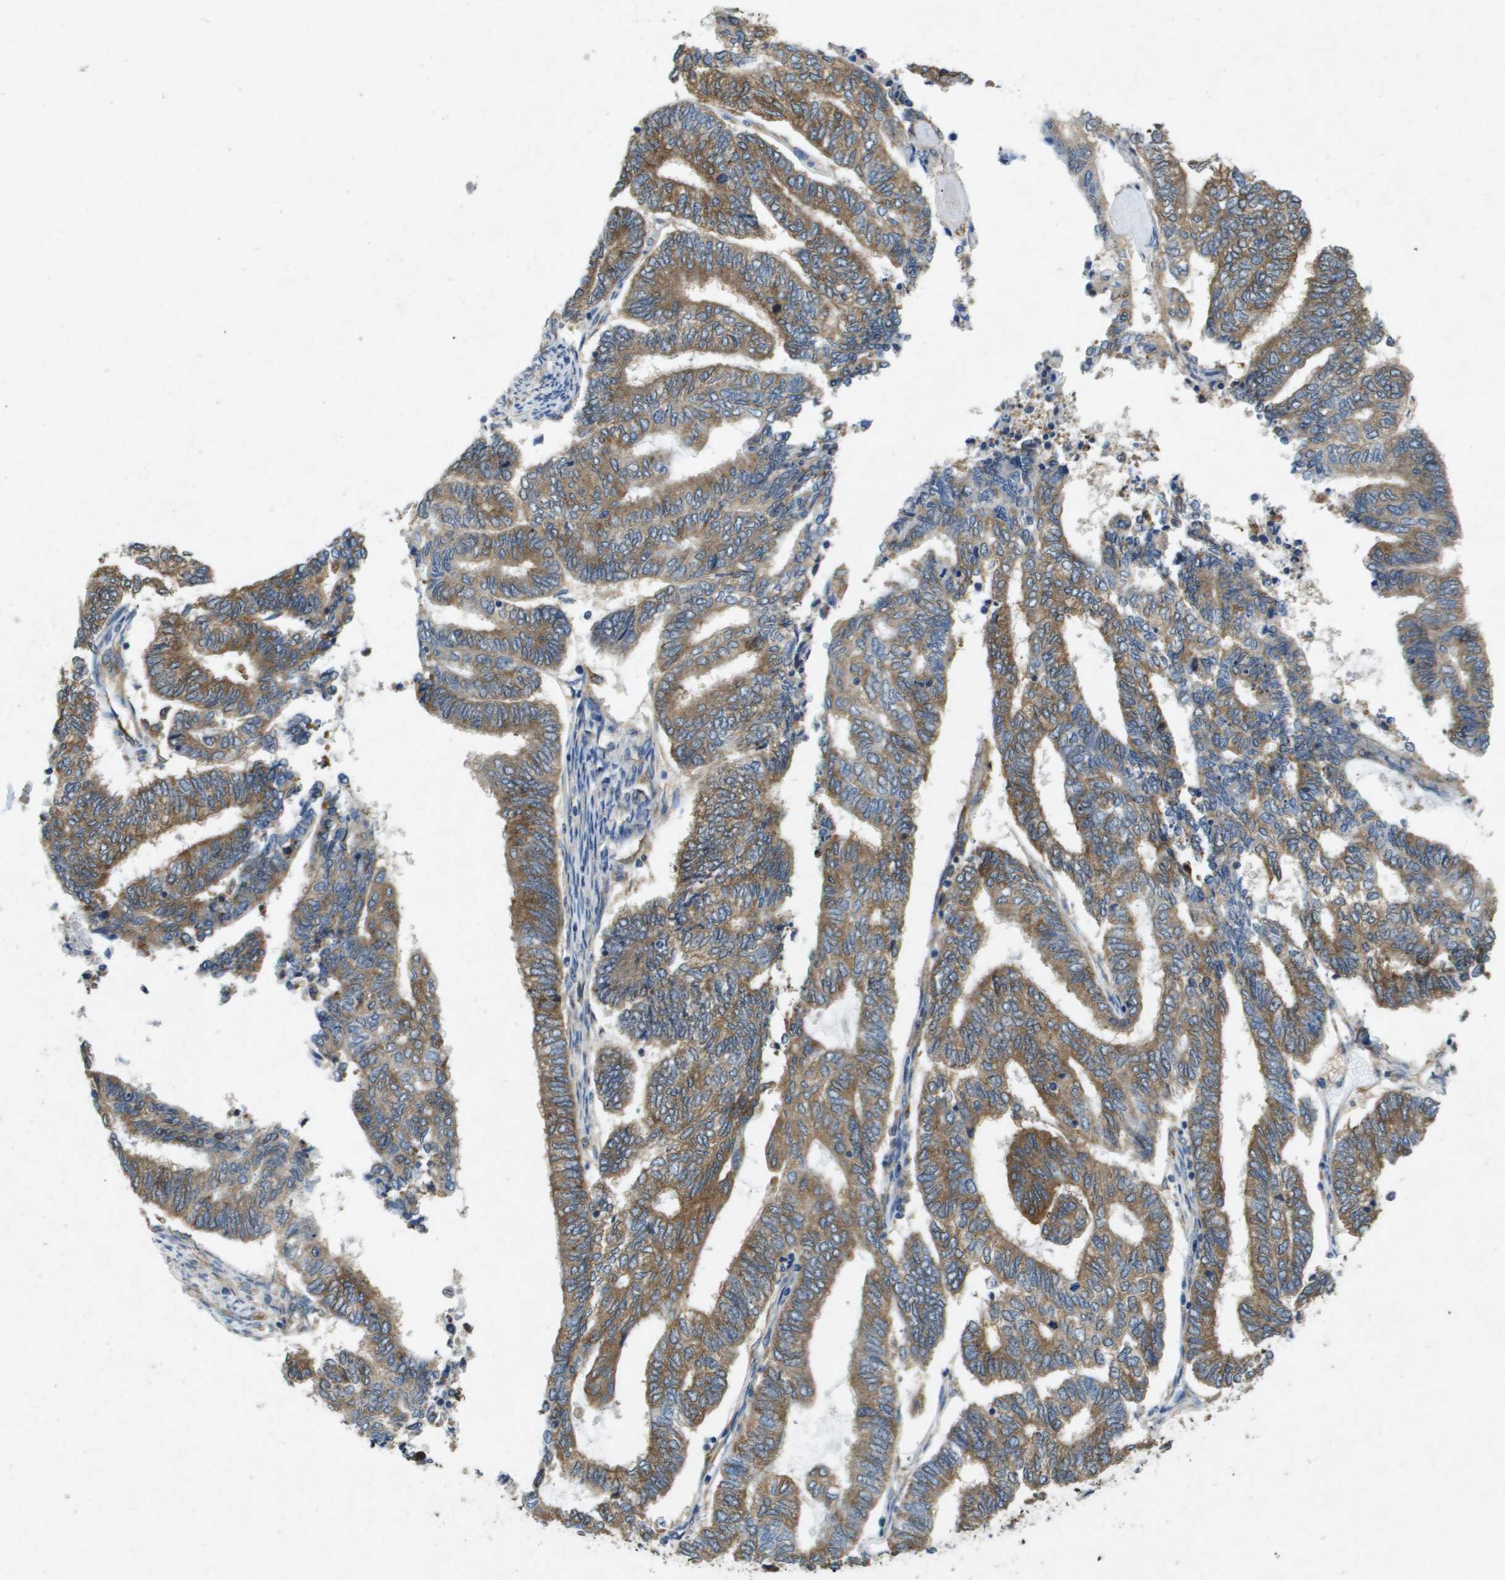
{"staining": {"intensity": "moderate", "quantity": ">75%", "location": "cytoplasmic/membranous"}, "tissue": "endometrial cancer", "cell_type": "Tumor cells", "image_type": "cancer", "snomed": [{"axis": "morphology", "description": "Adenocarcinoma, NOS"}, {"axis": "topography", "description": "Uterus"}, {"axis": "topography", "description": "Endometrium"}], "caption": "Adenocarcinoma (endometrial) was stained to show a protein in brown. There is medium levels of moderate cytoplasmic/membranous staining in about >75% of tumor cells.", "gene": "PTPRT", "patient": {"sex": "female", "age": 70}}